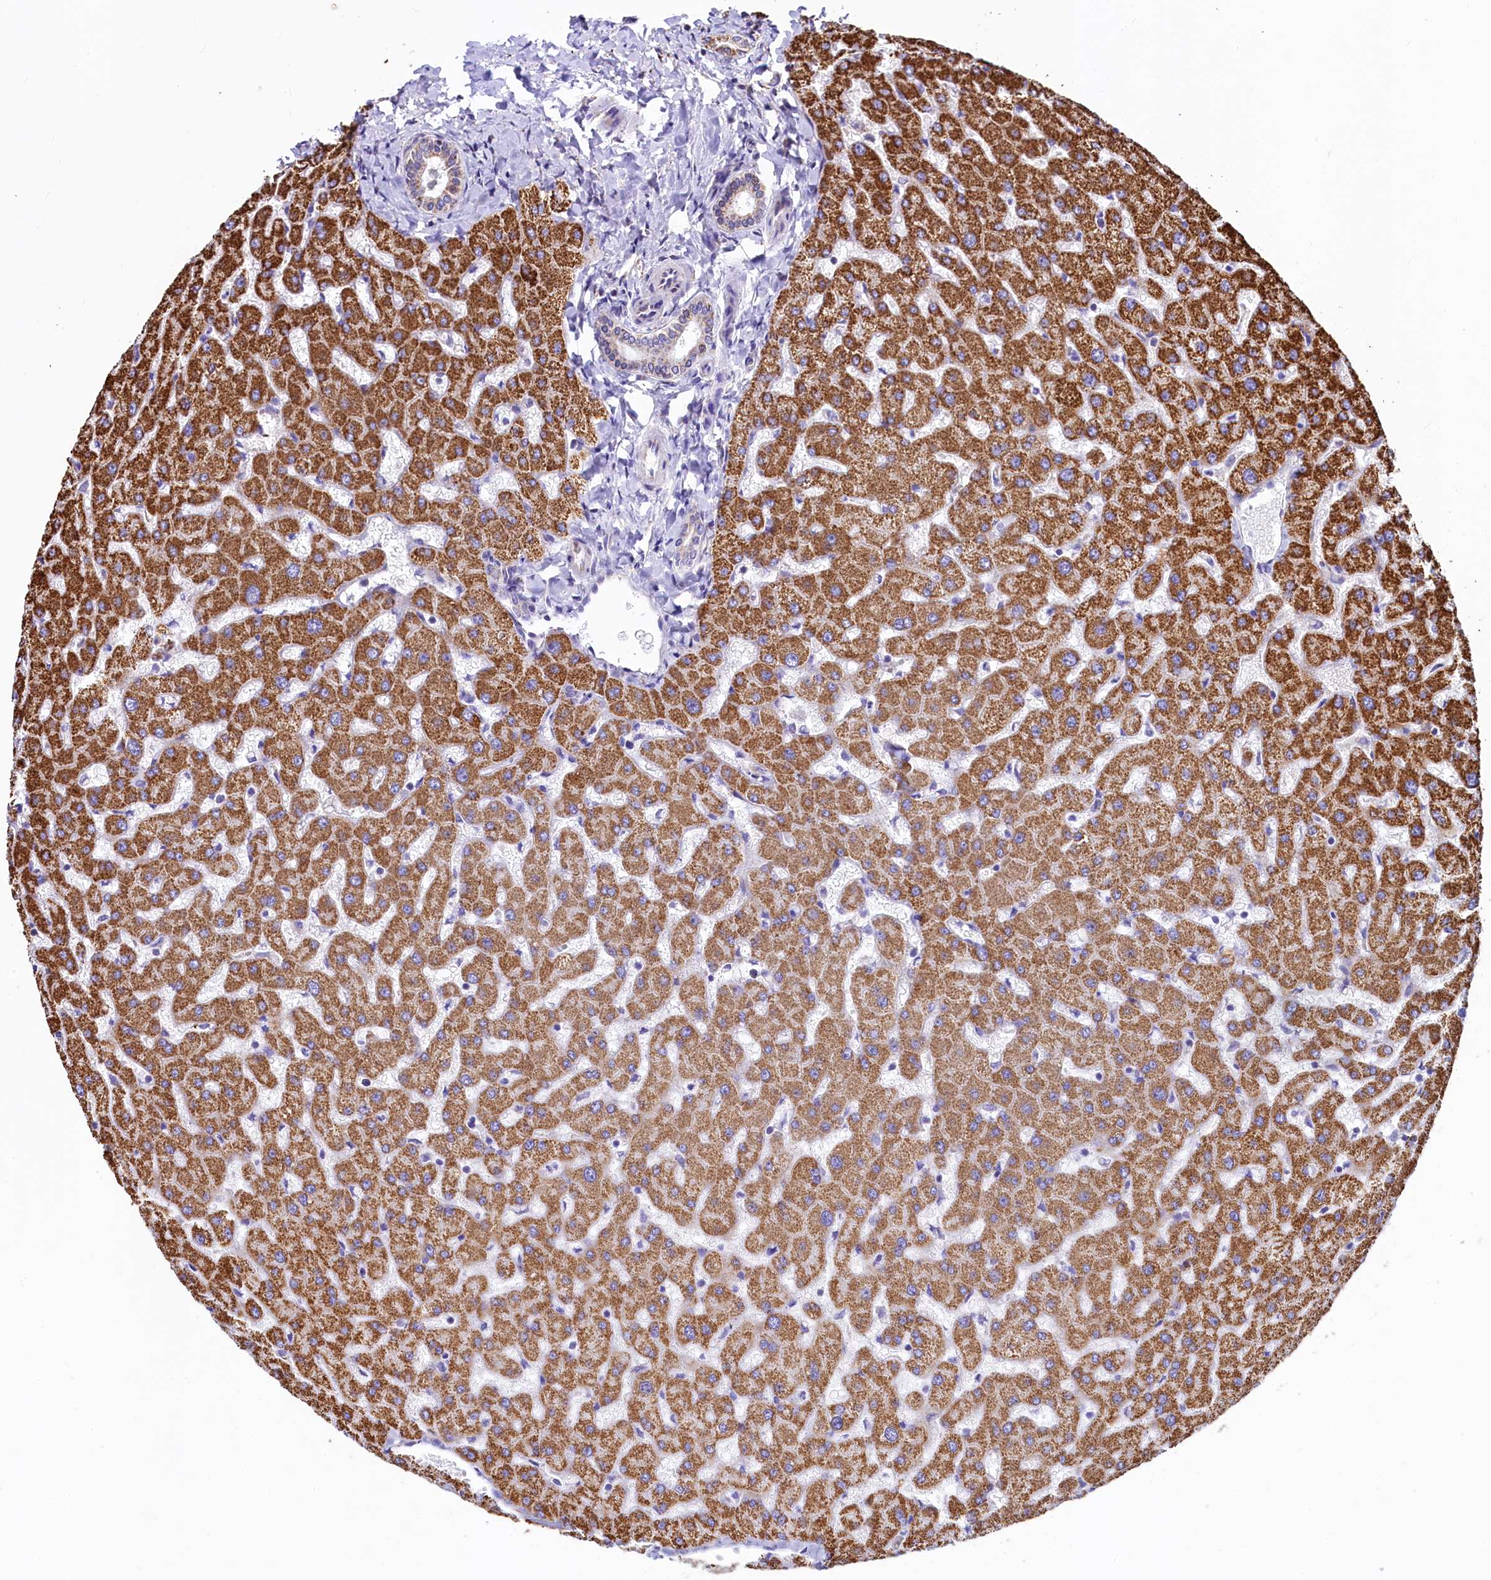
{"staining": {"intensity": "weak", "quantity": "25%-75%", "location": "cytoplasmic/membranous"}, "tissue": "liver", "cell_type": "Cholangiocytes", "image_type": "normal", "snomed": [{"axis": "morphology", "description": "Normal tissue, NOS"}, {"axis": "topography", "description": "Liver"}], "caption": "Immunohistochemical staining of unremarkable liver demonstrates 25%-75% levels of weak cytoplasmic/membranous protein staining in approximately 25%-75% of cholangiocytes. (Brightfield microscopy of DAB IHC at high magnification).", "gene": "VWCE", "patient": {"sex": "female", "age": 63}}